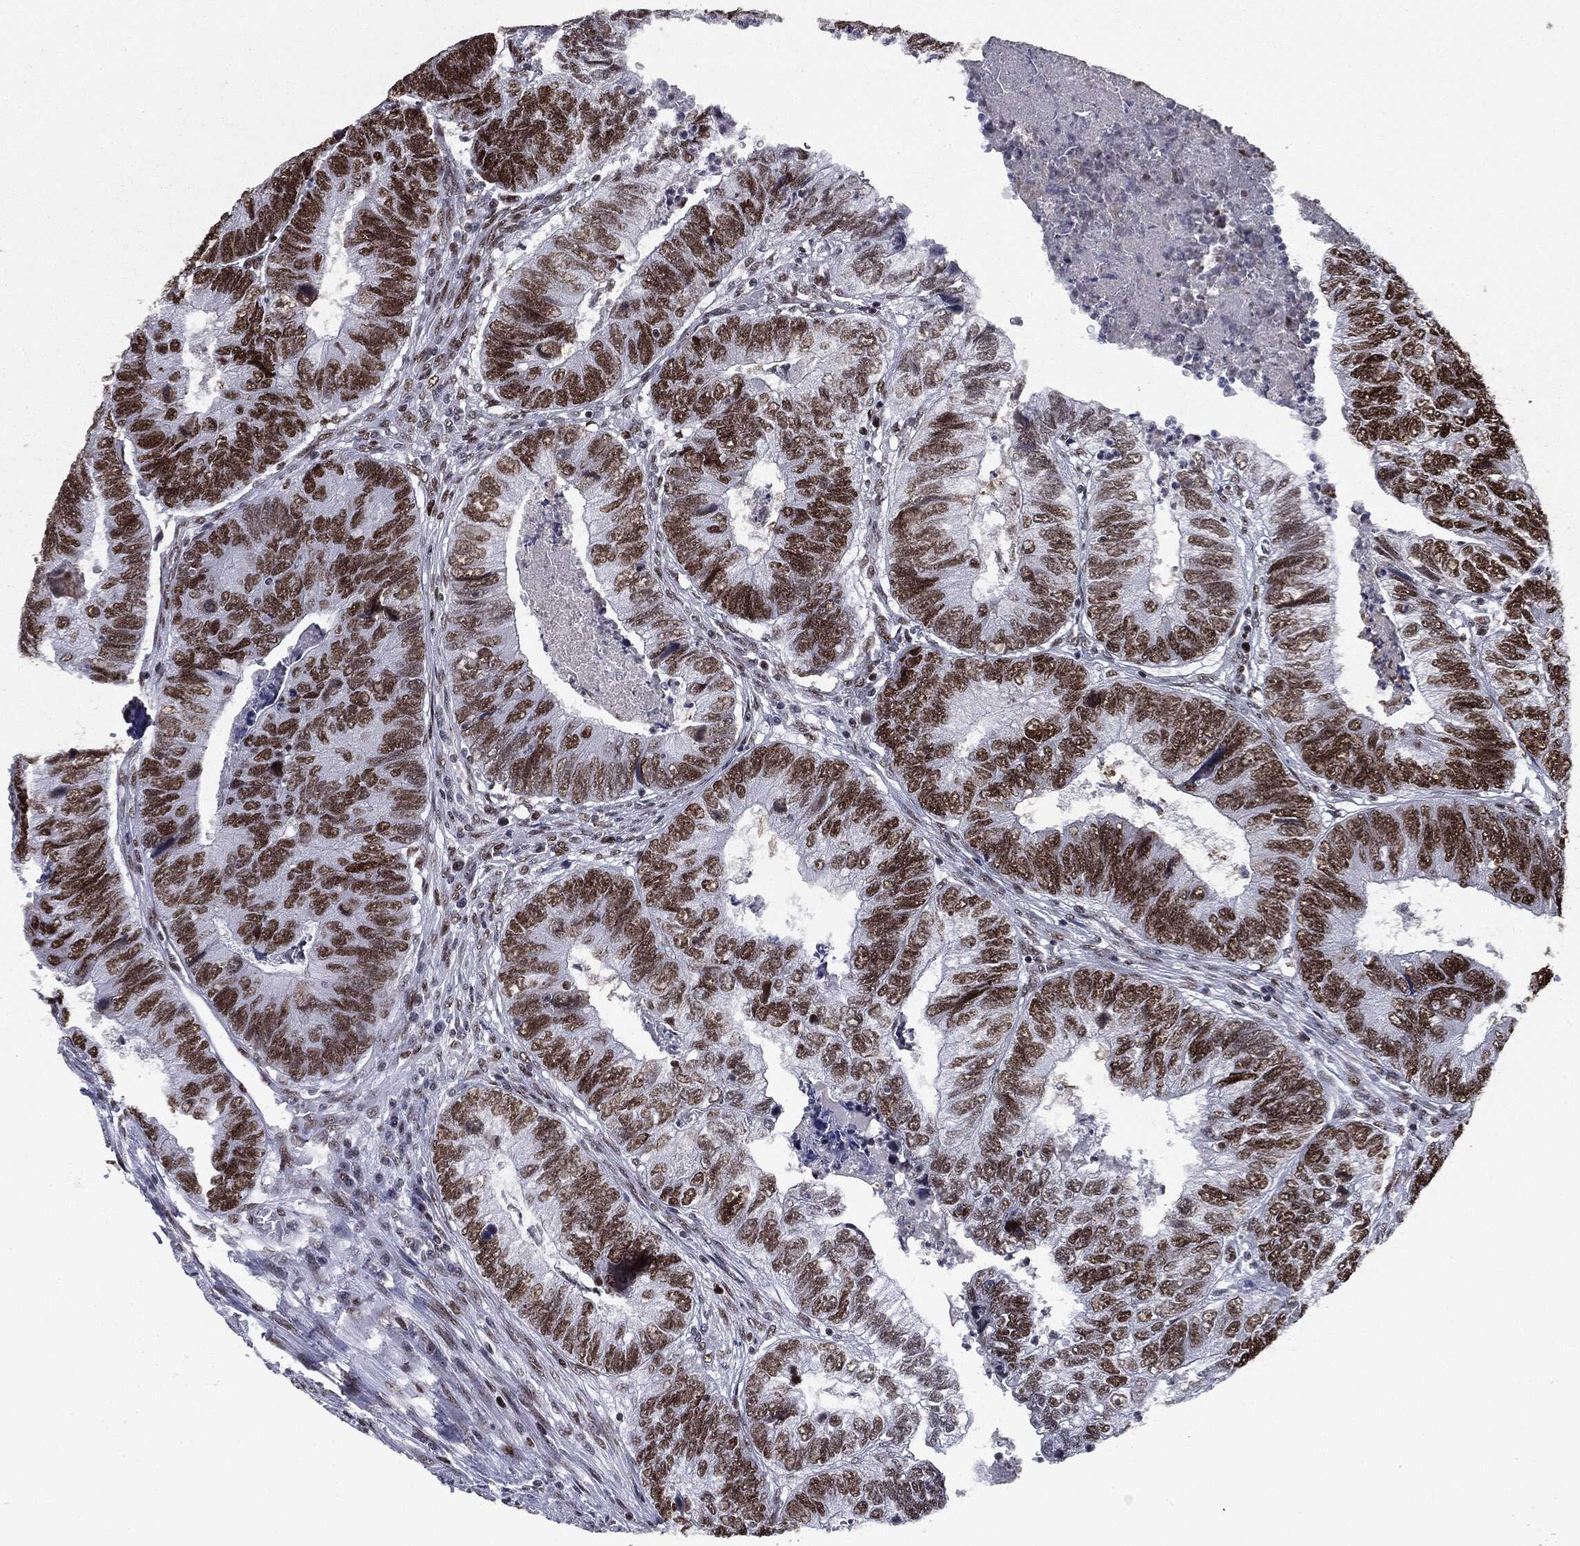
{"staining": {"intensity": "strong", "quantity": ">75%", "location": "nuclear"}, "tissue": "colorectal cancer", "cell_type": "Tumor cells", "image_type": "cancer", "snomed": [{"axis": "morphology", "description": "Adenocarcinoma, NOS"}, {"axis": "topography", "description": "Colon"}], "caption": "Immunohistochemical staining of colorectal adenocarcinoma demonstrates high levels of strong nuclear protein staining in about >75% of tumor cells.", "gene": "MSH2", "patient": {"sex": "female", "age": 67}}